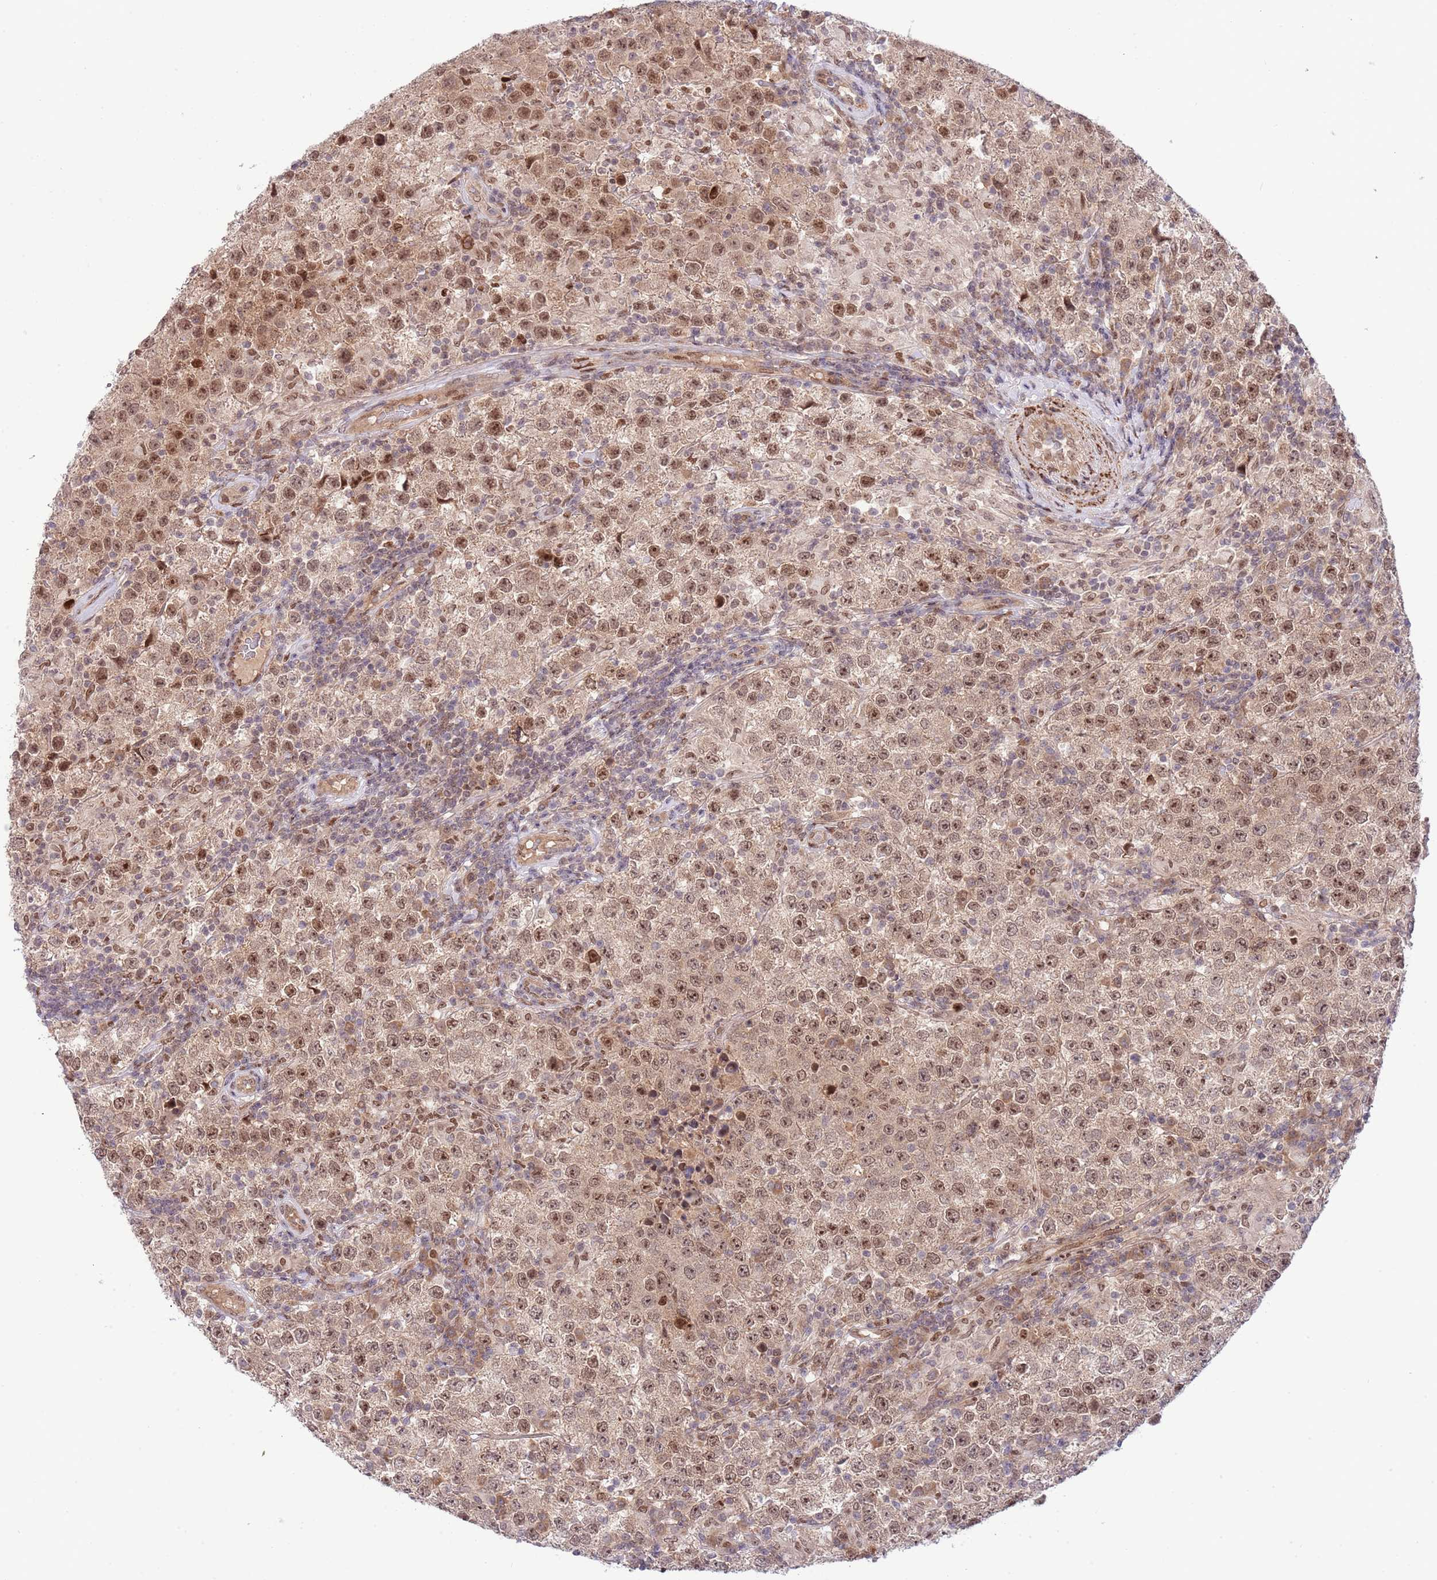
{"staining": {"intensity": "moderate", "quantity": ">75%", "location": "cytoplasmic/membranous,nuclear"}, "tissue": "testis cancer", "cell_type": "Tumor cells", "image_type": "cancer", "snomed": [{"axis": "morphology", "description": "Seminoma, NOS"}, {"axis": "morphology", "description": "Carcinoma, Embryonal, NOS"}, {"axis": "topography", "description": "Testis"}], "caption": "An image of testis seminoma stained for a protein reveals moderate cytoplasmic/membranous and nuclear brown staining in tumor cells.", "gene": "CHD1", "patient": {"sex": "male", "age": 41}}